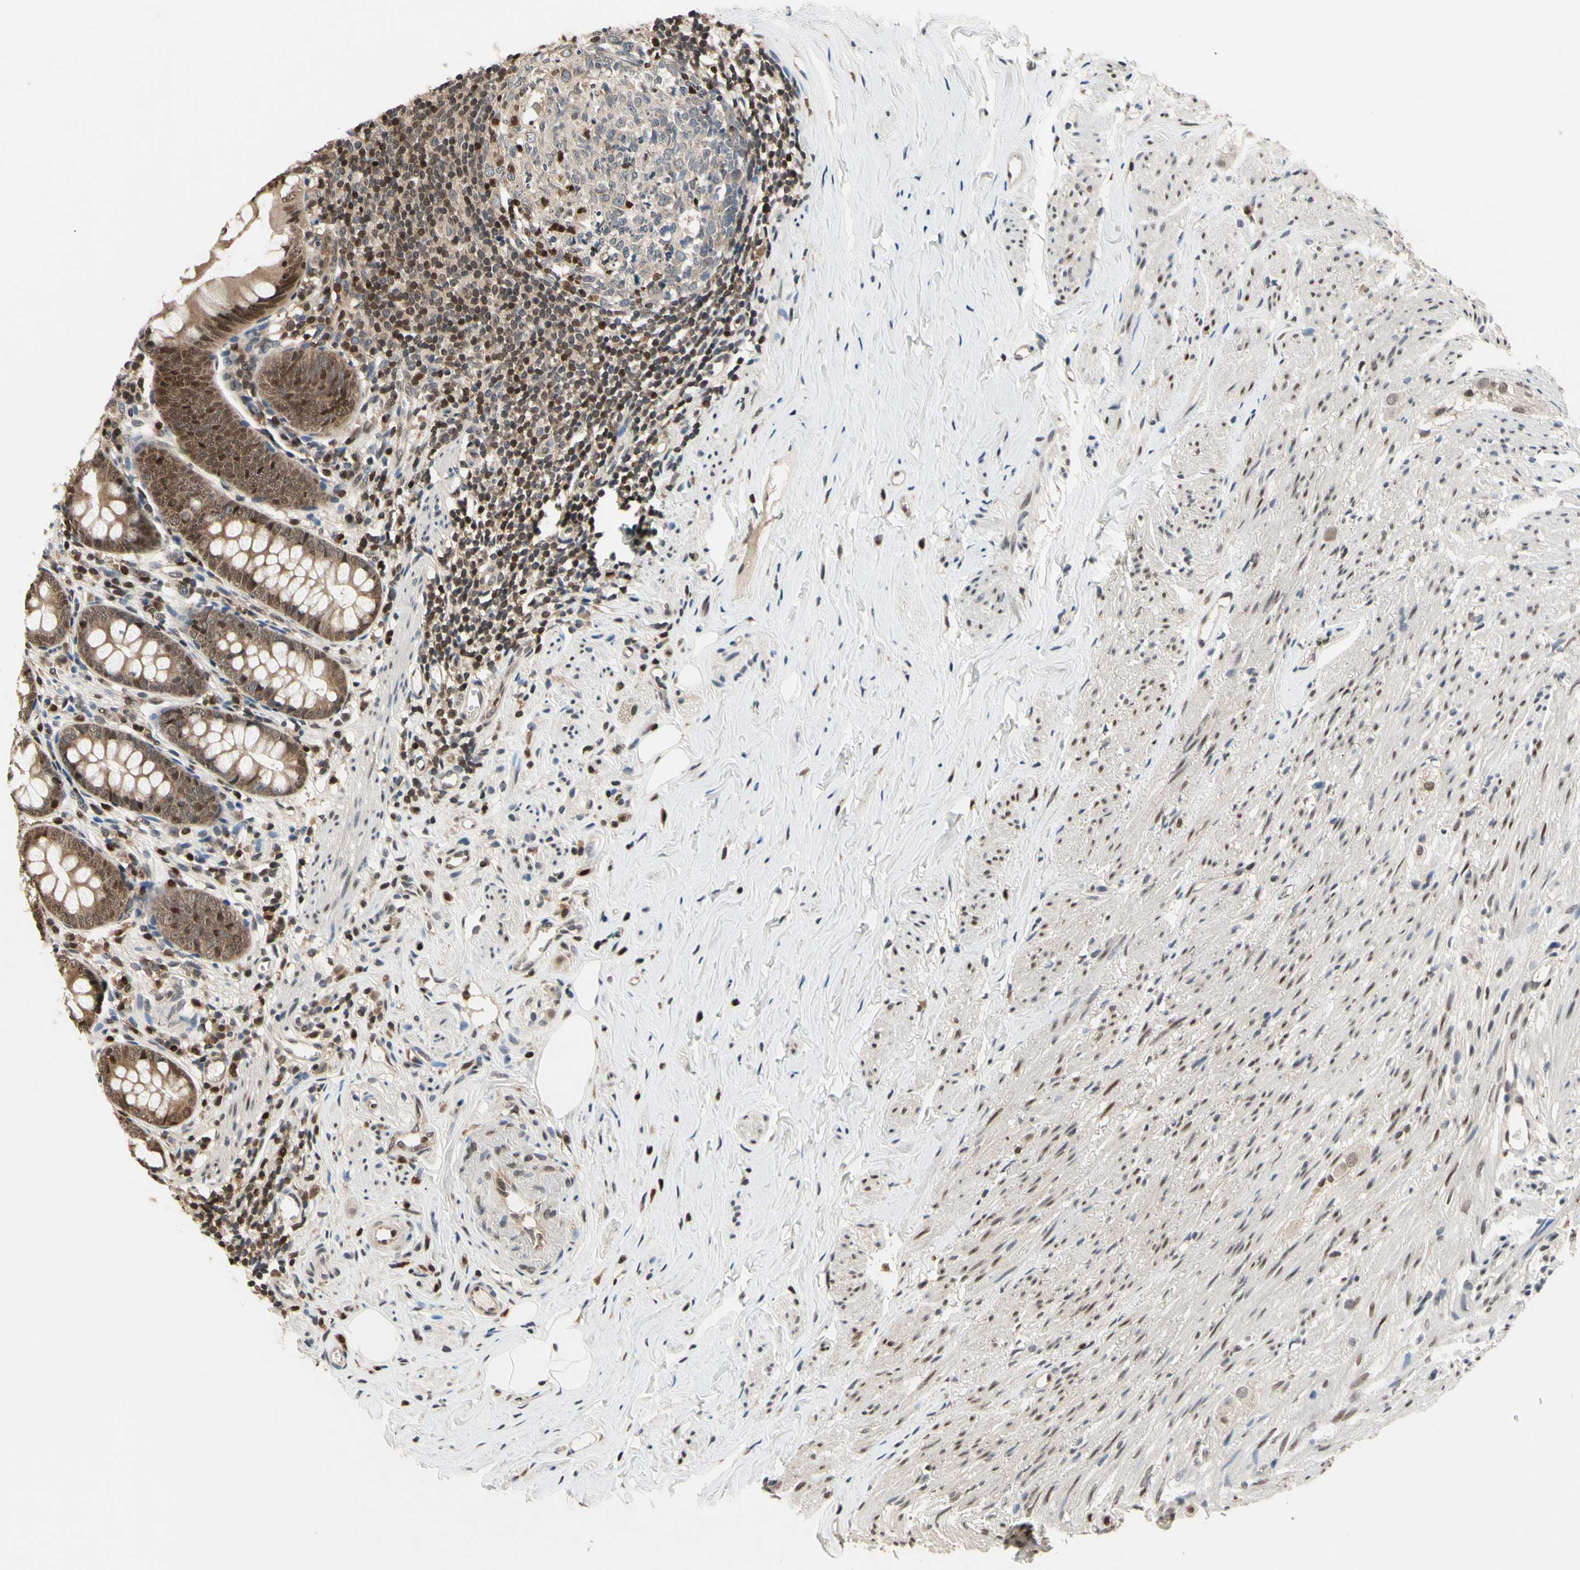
{"staining": {"intensity": "moderate", "quantity": ">75%", "location": "cytoplasmic/membranous,nuclear"}, "tissue": "appendix", "cell_type": "Glandular cells", "image_type": "normal", "snomed": [{"axis": "morphology", "description": "Normal tissue, NOS"}, {"axis": "topography", "description": "Appendix"}], "caption": "Normal appendix shows moderate cytoplasmic/membranous,nuclear positivity in about >75% of glandular cells, visualized by immunohistochemistry. The staining was performed using DAB (3,3'-diaminobenzidine), with brown indicating positive protein expression. Nuclei are stained blue with hematoxylin.", "gene": "GSR", "patient": {"sex": "female", "age": 77}}